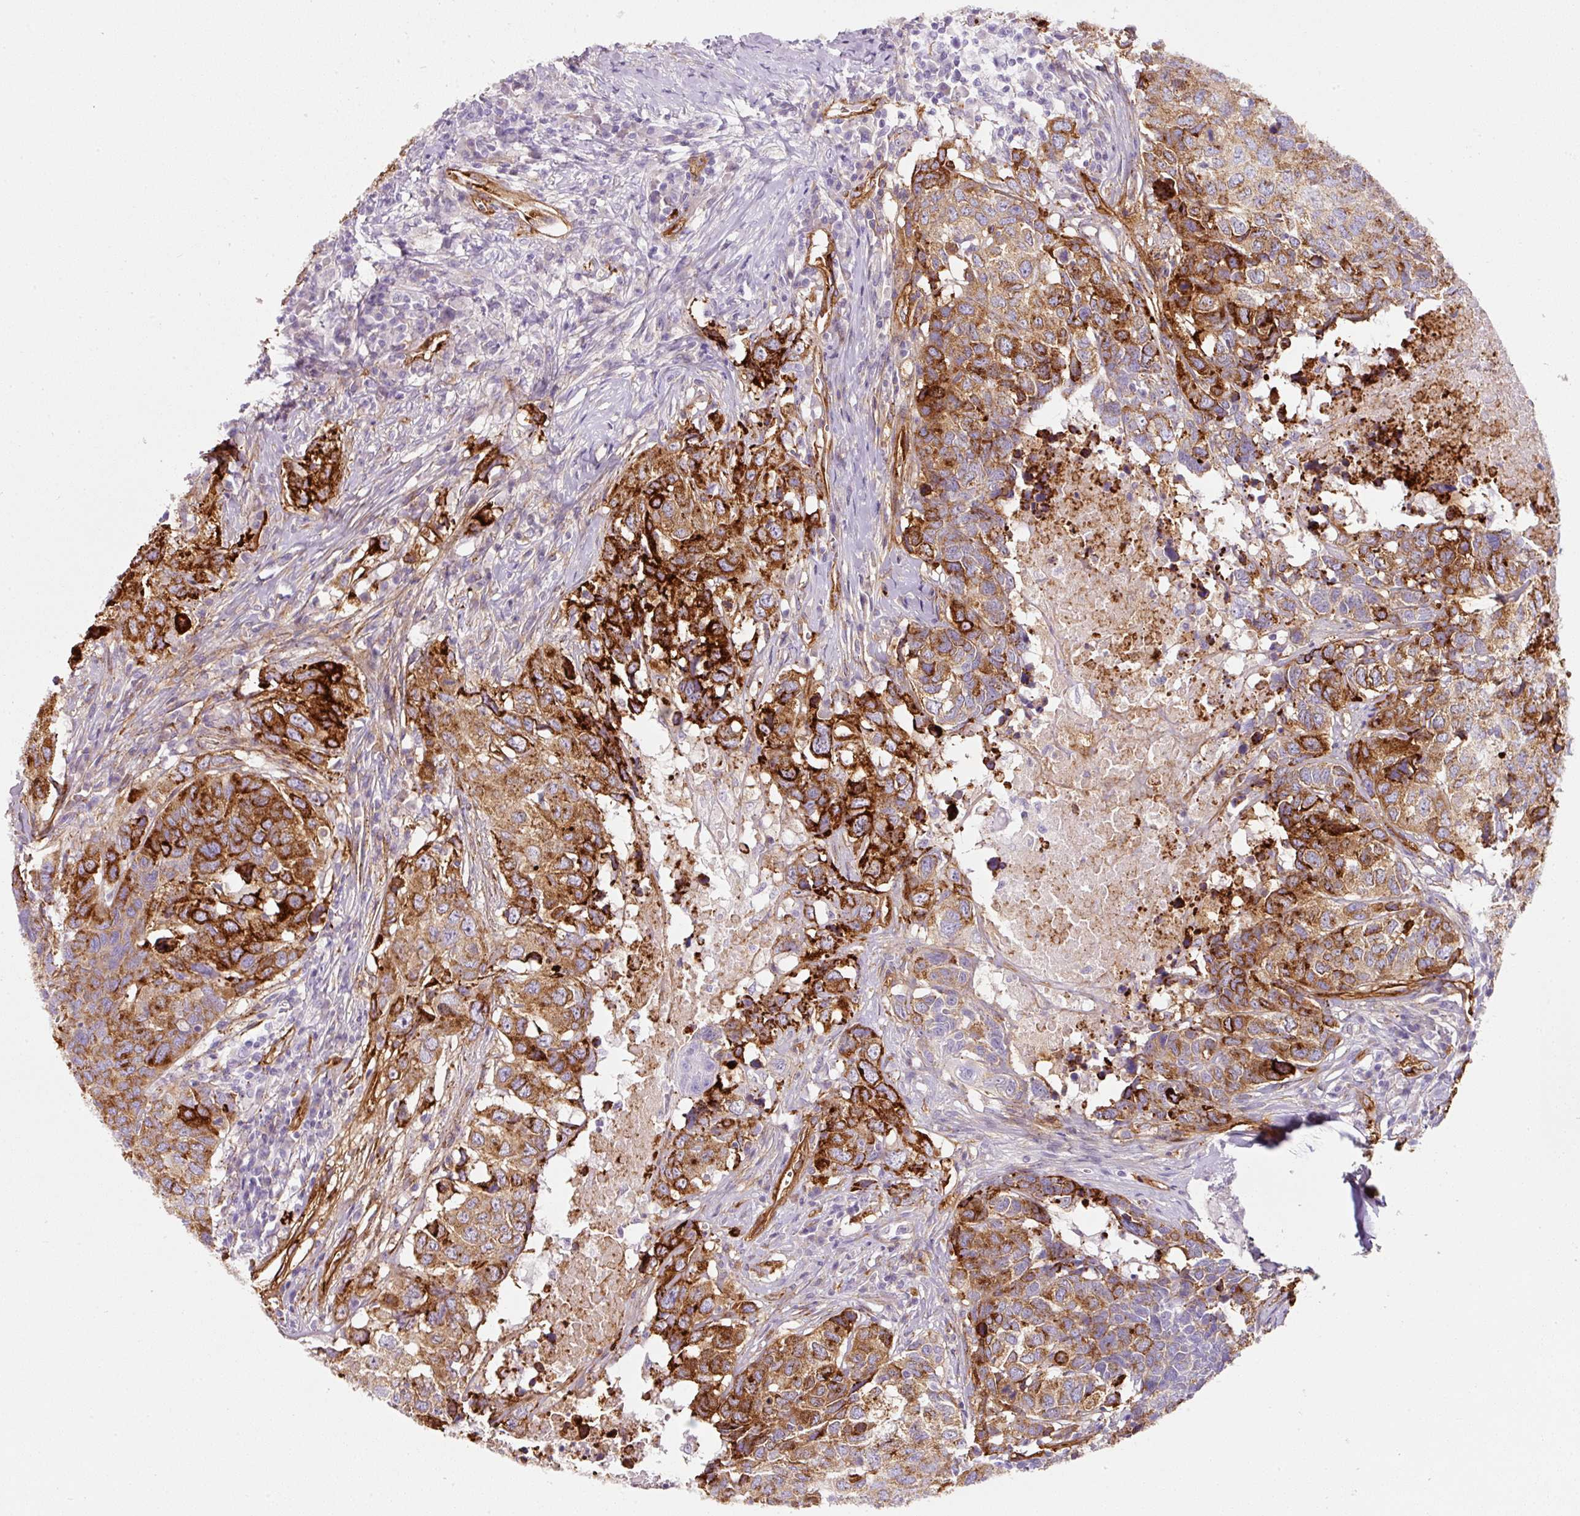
{"staining": {"intensity": "strong", "quantity": "25%-75%", "location": "cytoplasmic/membranous"}, "tissue": "head and neck cancer", "cell_type": "Tumor cells", "image_type": "cancer", "snomed": [{"axis": "morphology", "description": "Squamous cell carcinoma, NOS"}, {"axis": "topography", "description": "Head-Neck"}], "caption": "Squamous cell carcinoma (head and neck) tissue displays strong cytoplasmic/membranous positivity in about 25%-75% of tumor cells", "gene": "LOXL4", "patient": {"sex": "male", "age": 66}}